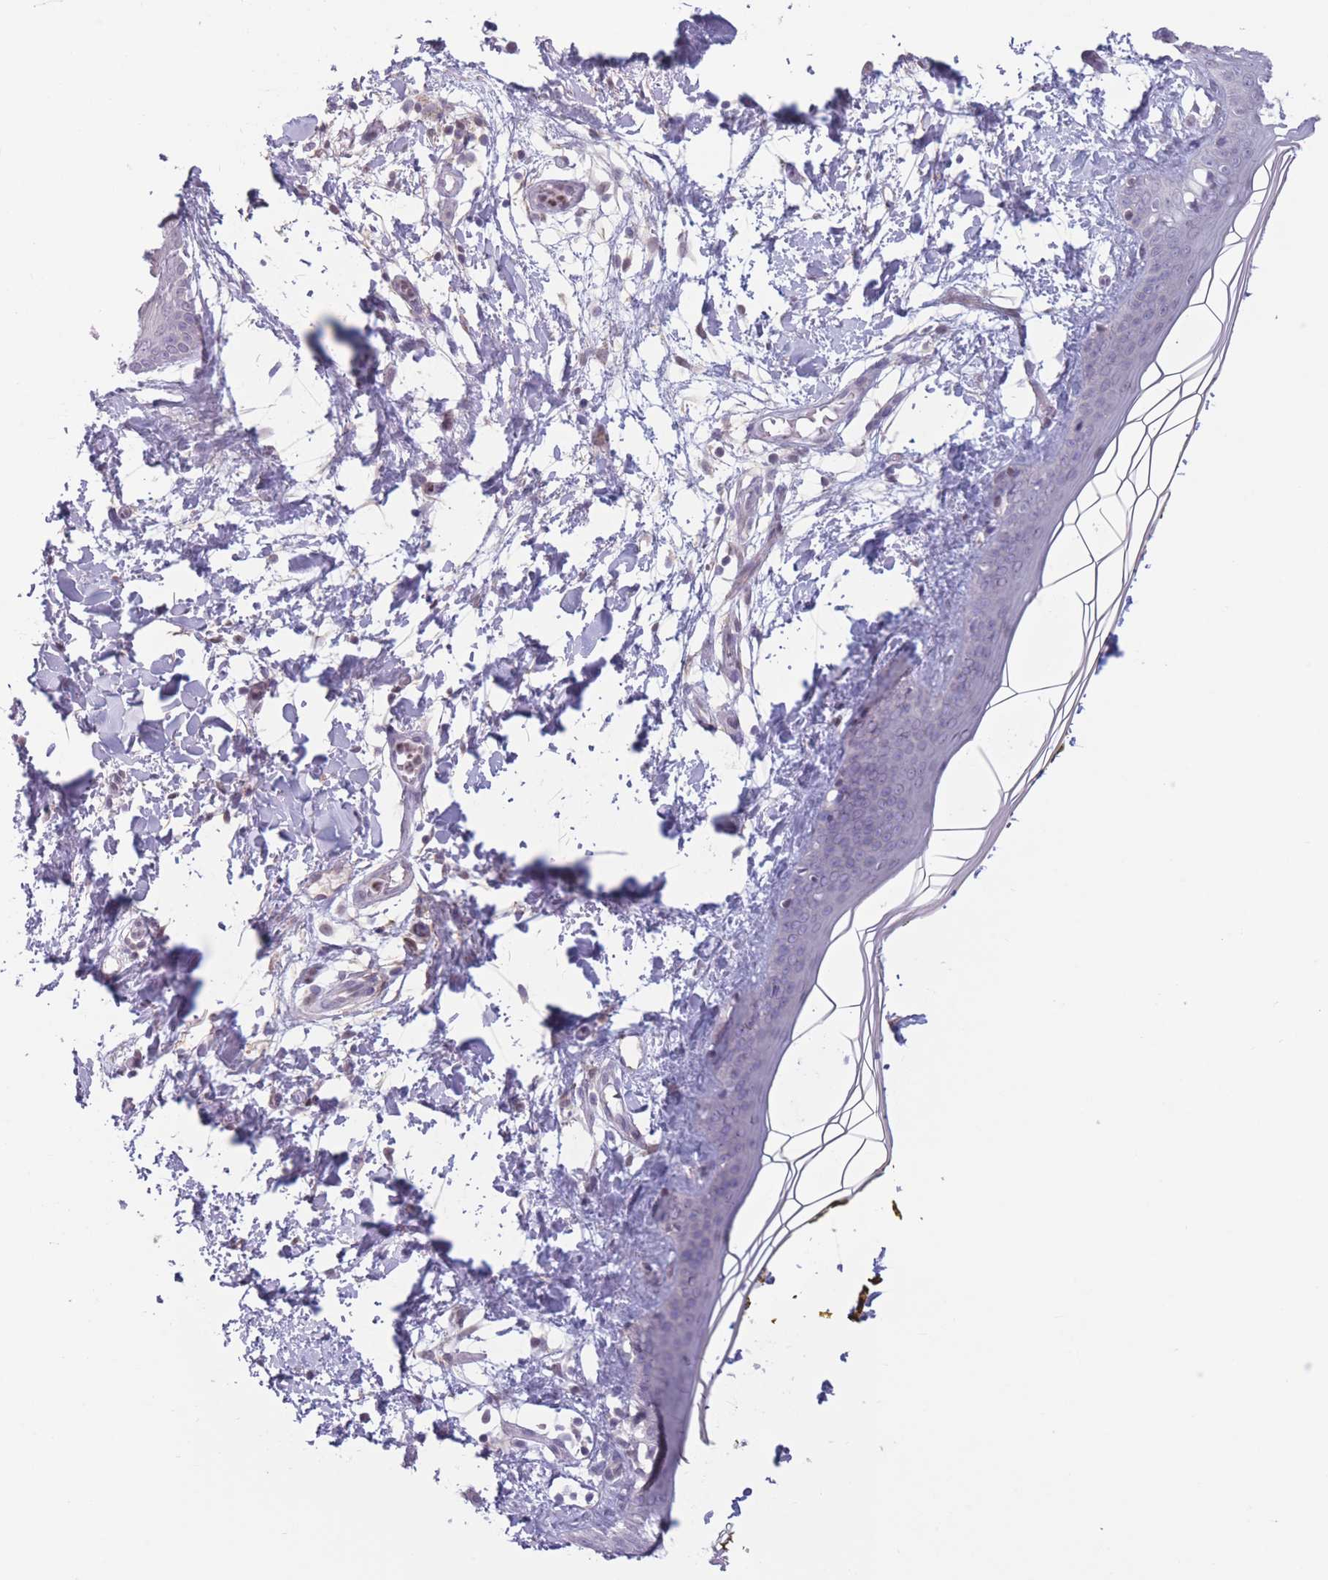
{"staining": {"intensity": "moderate", "quantity": ">75%", "location": "cytoplasmic/membranous,nuclear"}, "tissue": "skin", "cell_type": "Fibroblasts", "image_type": "normal", "snomed": [{"axis": "morphology", "description": "Normal tissue, NOS"}, {"axis": "topography", "description": "Skin"}], "caption": "Brown immunohistochemical staining in normal human skin displays moderate cytoplasmic/membranous,nuclear staining in approximately >75% of fibroblasts. (Stains: DAB in brown, nuclei in blue, Microscopy: brightfield microscopy at high magnification).", "gene": "ENSG00000267179", "patient": {"sex": "female", "age": 34}}